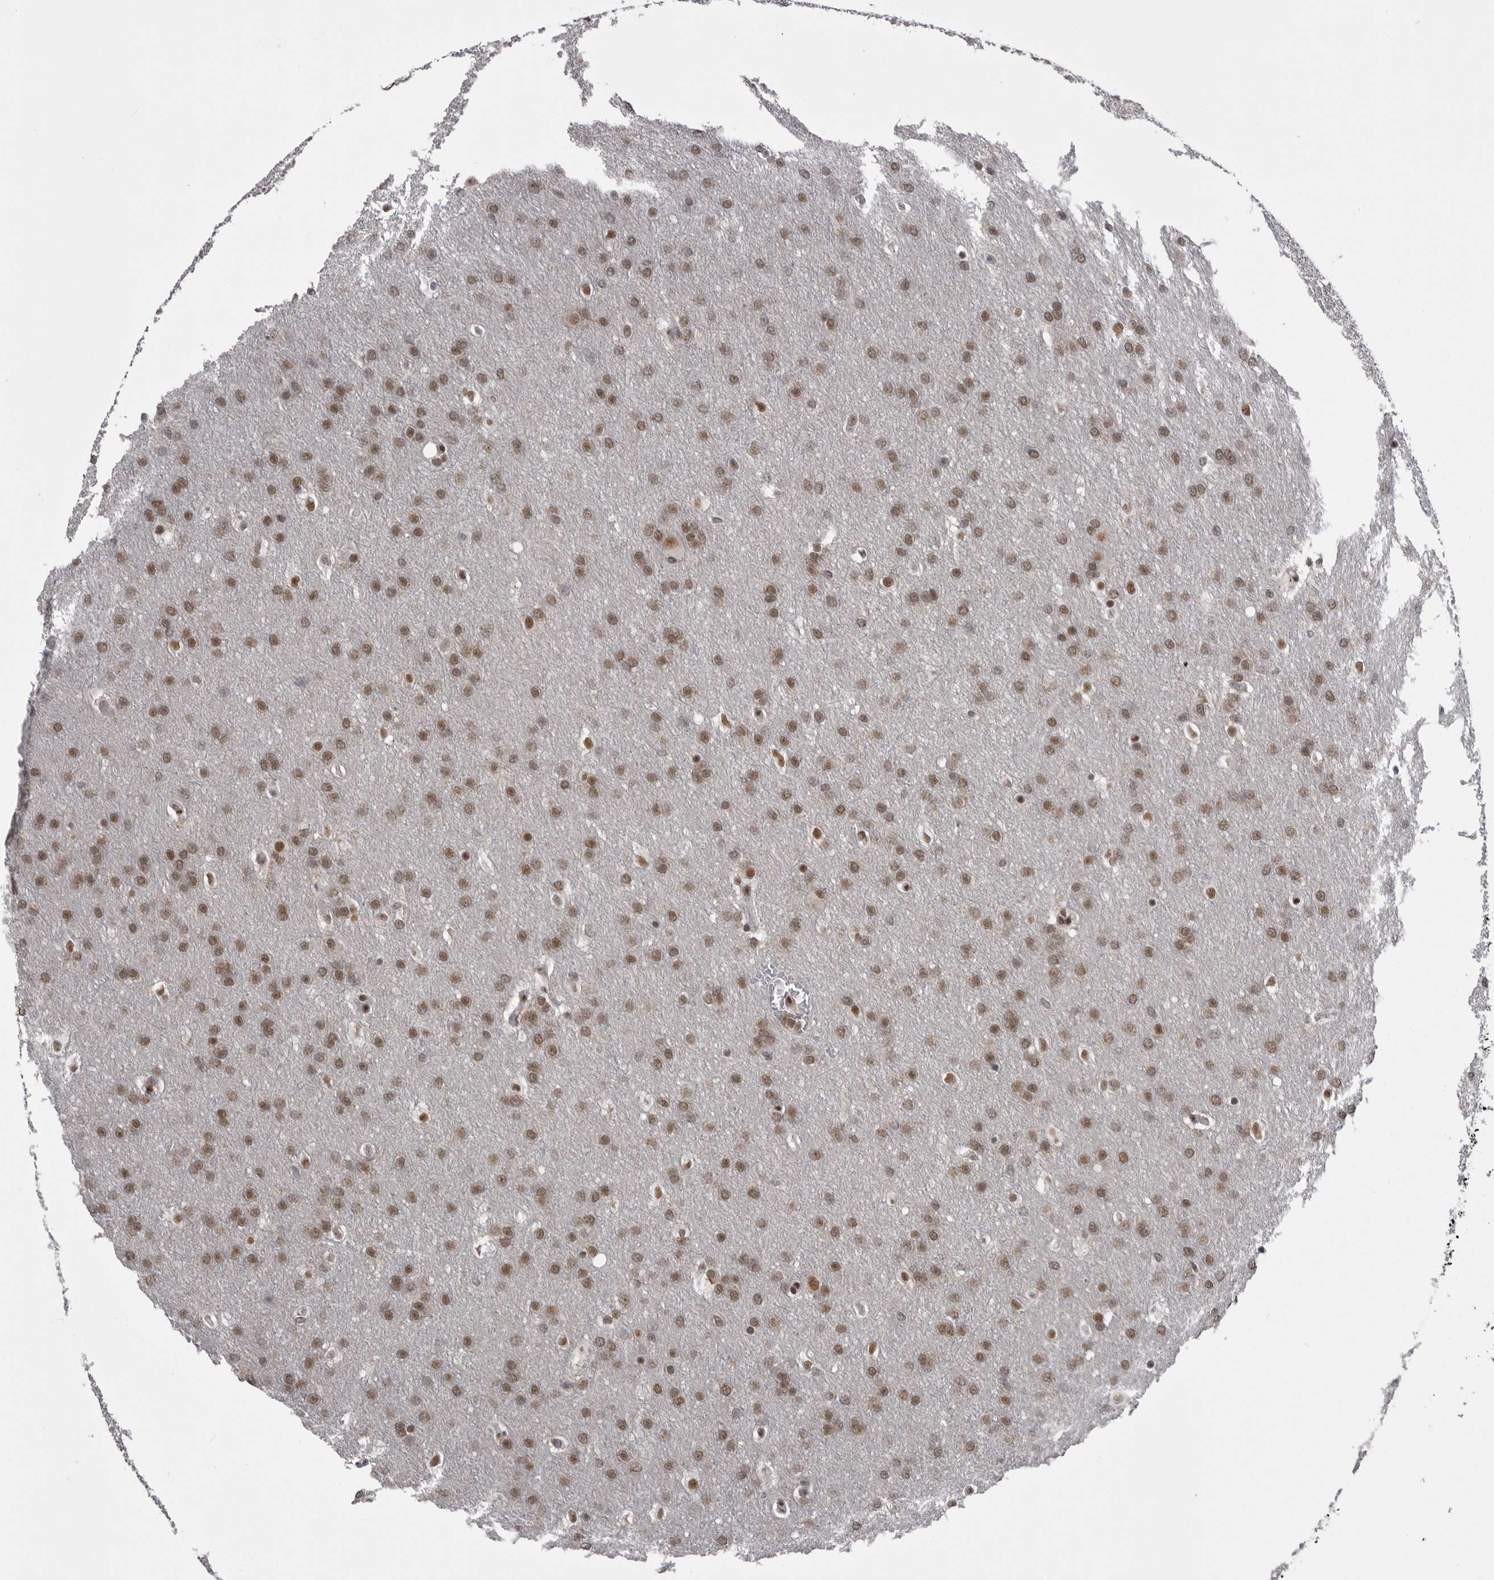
{"staining": {"intensity": "moderate", "quantity": ">75%", "location": "nuclear"}, "tissue": "glioma", "cell_type": "Tumor cells", "image_type": "cancer", "snomed": [{"axis": "morphology", "description": "Glioma, malignant, Low grade"}, {"axis": "topography", "description": "Brain"}], "caption": "The micrograph shows staining of malignant glioma (low-grade), revealing moderate nuclear protein expression (brown color) within tumor cells.", "gene": "MEPCE", "patient": {"sex": "female", "age": 37}}